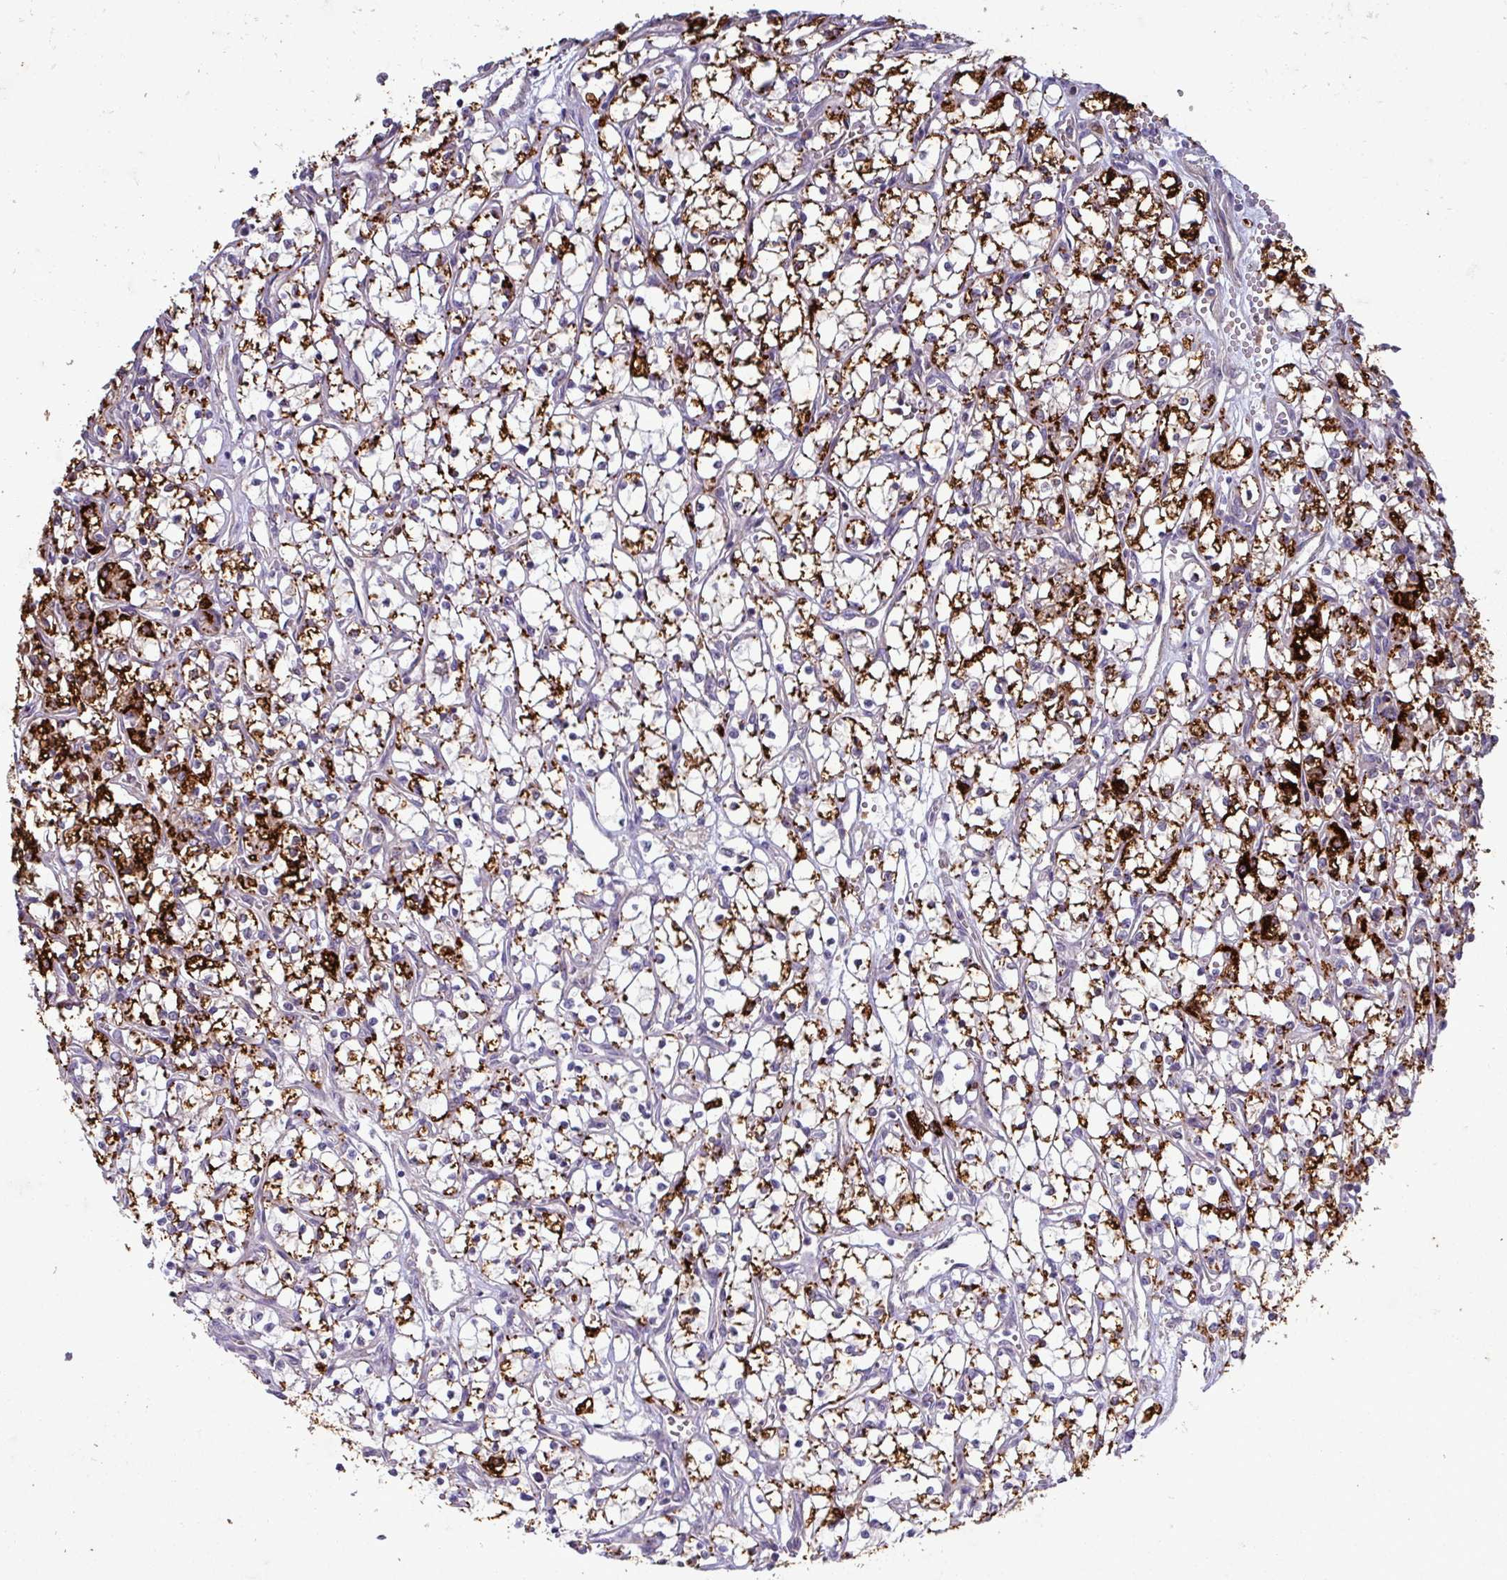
{"staining": {"intensity": "strong", "quantity": "25%-75%", "location": "cytoplasmic/membranous"}, "tissue": "renal cancer", "cell_type": "Tumor cells", "image_type": "cancer", "snomed": [{"axis": "morphology", "description": "Adenocarcinoma, NOS"}, {"axis": "topography", "description": "Kidney"}], "caption": "Protein analysis of adenocarcinoma (renal) tissue reveals strong cytoplasmic/membranous staining in approximately 25%-75% of tumor cells.", "gene": "PLIN2", "patient": {"sex": "female", "age": 69}}